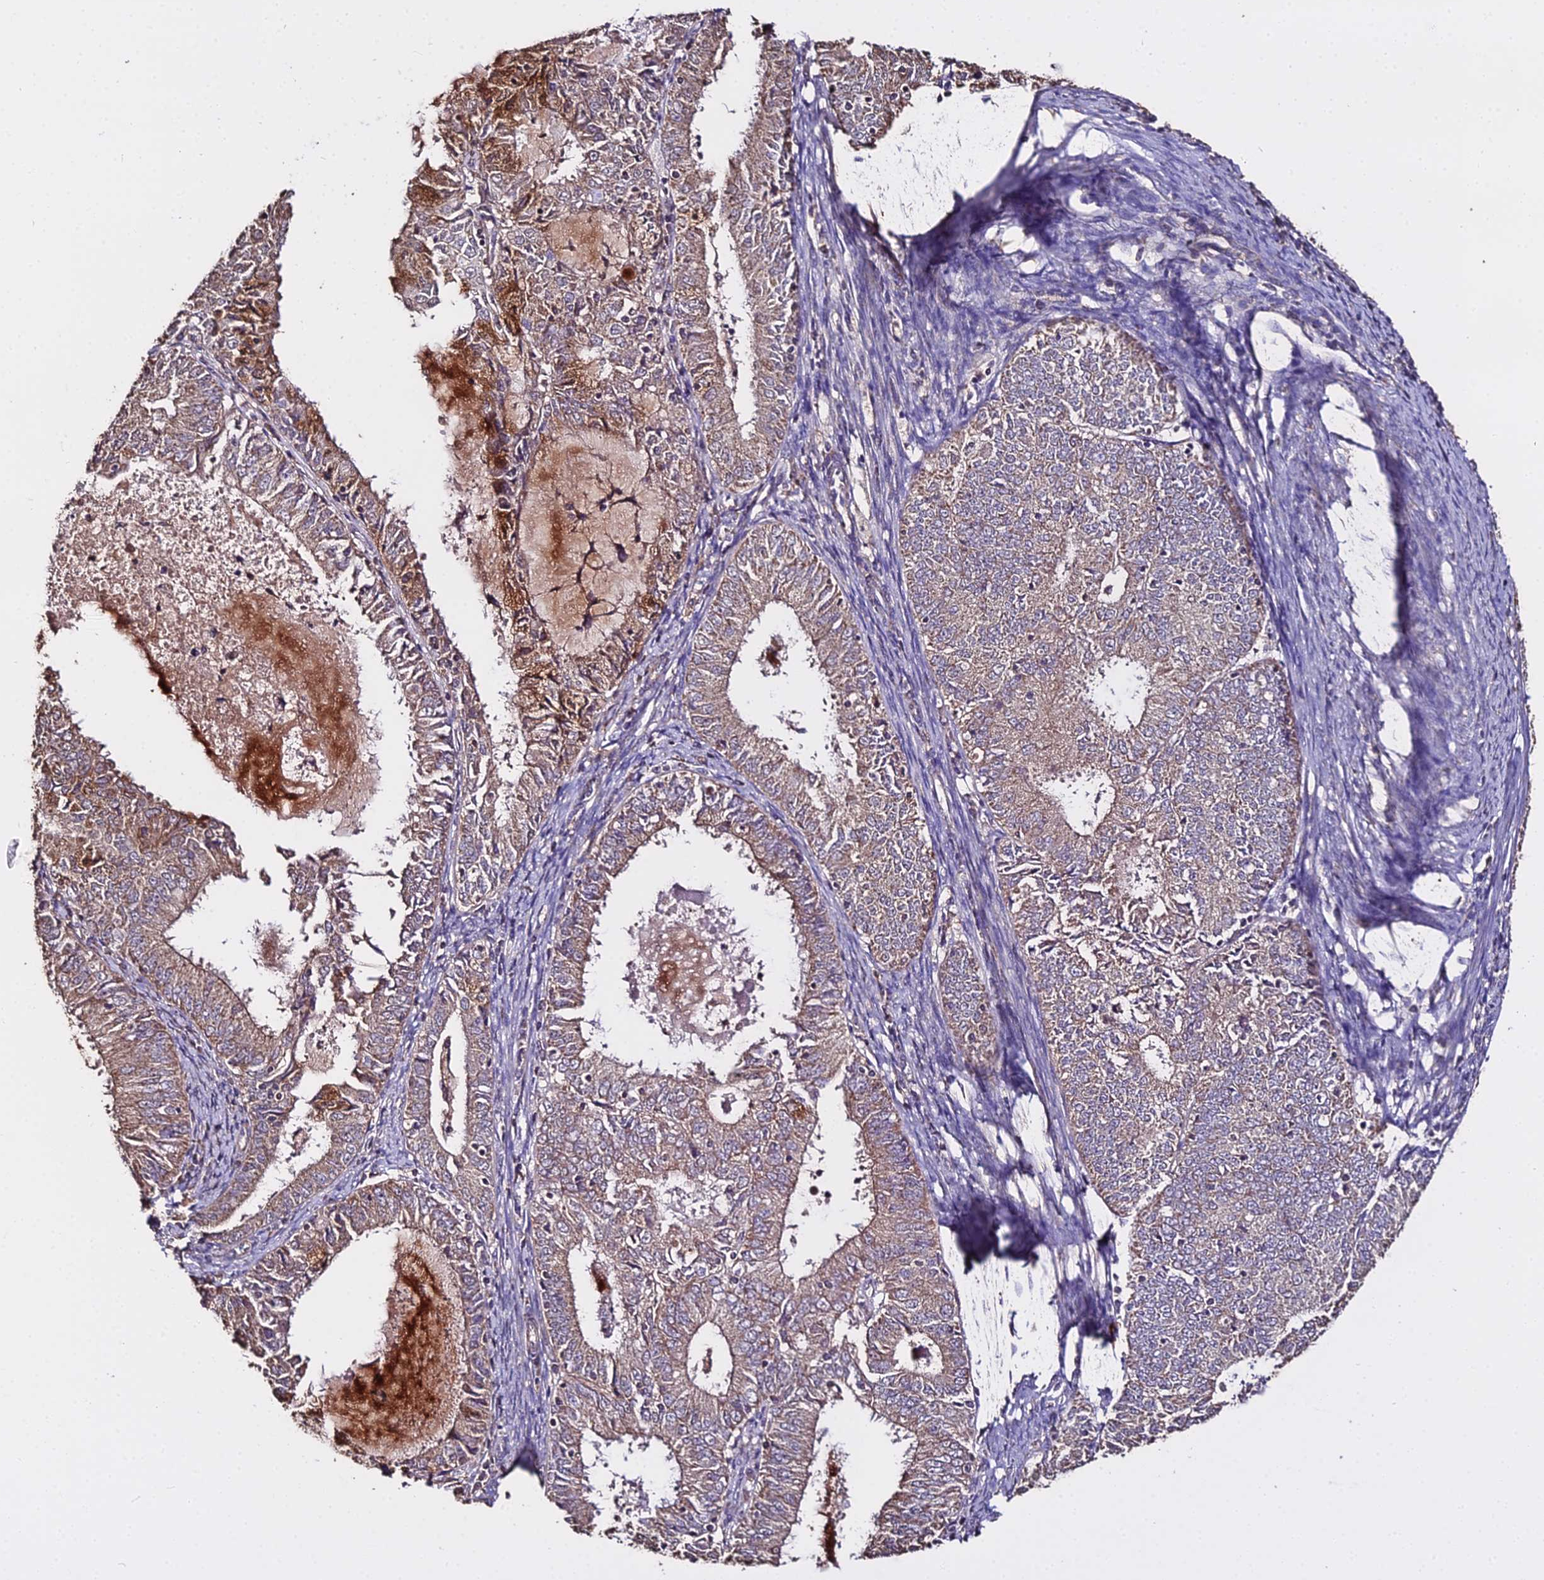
{"staining": {"intensity": "weak", "quantity": ">75%", "location": "cytoplasmic/membranous"}, "tissue": "endometrial cancer", "cell_type": "Tumor cells", "image_type": "cancer", "snomed": [{"axis": "morphology", "description": "Adenocarcinoma, NOS"}, {"axis": "topography", "description": "Endometrium"}], "caption": "The micrograph reveals a brown stain indicating the presence of a protein in the cytoplasmic/membranous of tumor cells in endometrial cancer (adenocarcinoma). (DAB IHC with brightfield microscopy, high magnification).", "gene": "METTL13", "patient": {"sex": "female", "age": 57}}